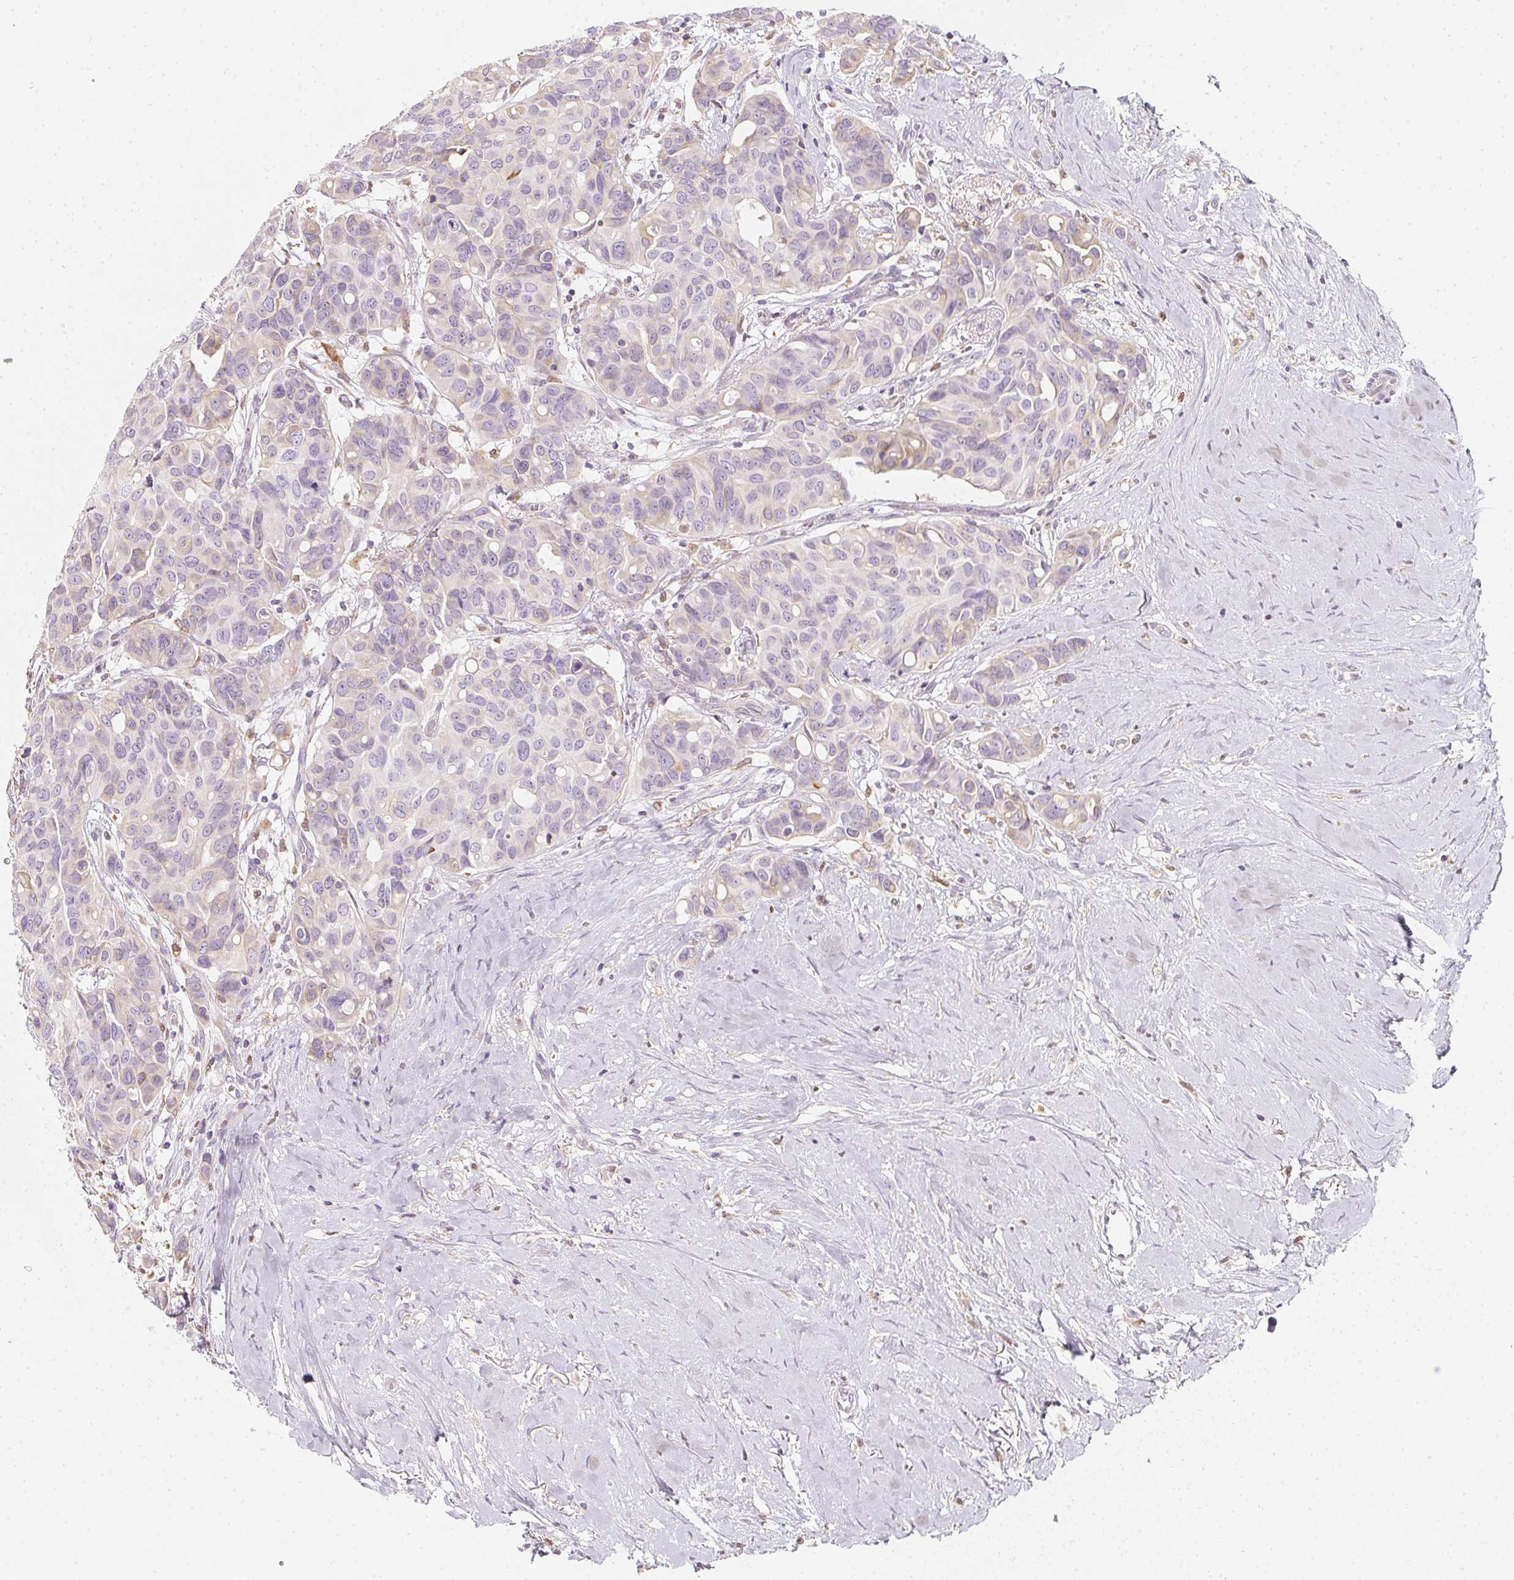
{"staining": {"intensity": "negative", "quantity": "none", "location": "none"}, "tissue": "breast cancer", "cell_type": "Tumor cells", "image_type": "cancer", "snomed": [{"axis": "morphology", "description": "Duct carcinoma"}, {"axis": "topography", "description": "Breast"}], "caption": "DAB immunohistochemical staining of breast cancer (intraductal carcinoma) reveals no significant positivity in tumor cells.", "gene": "SOAT1", "patient": {"sex": "female", "age": 54}}